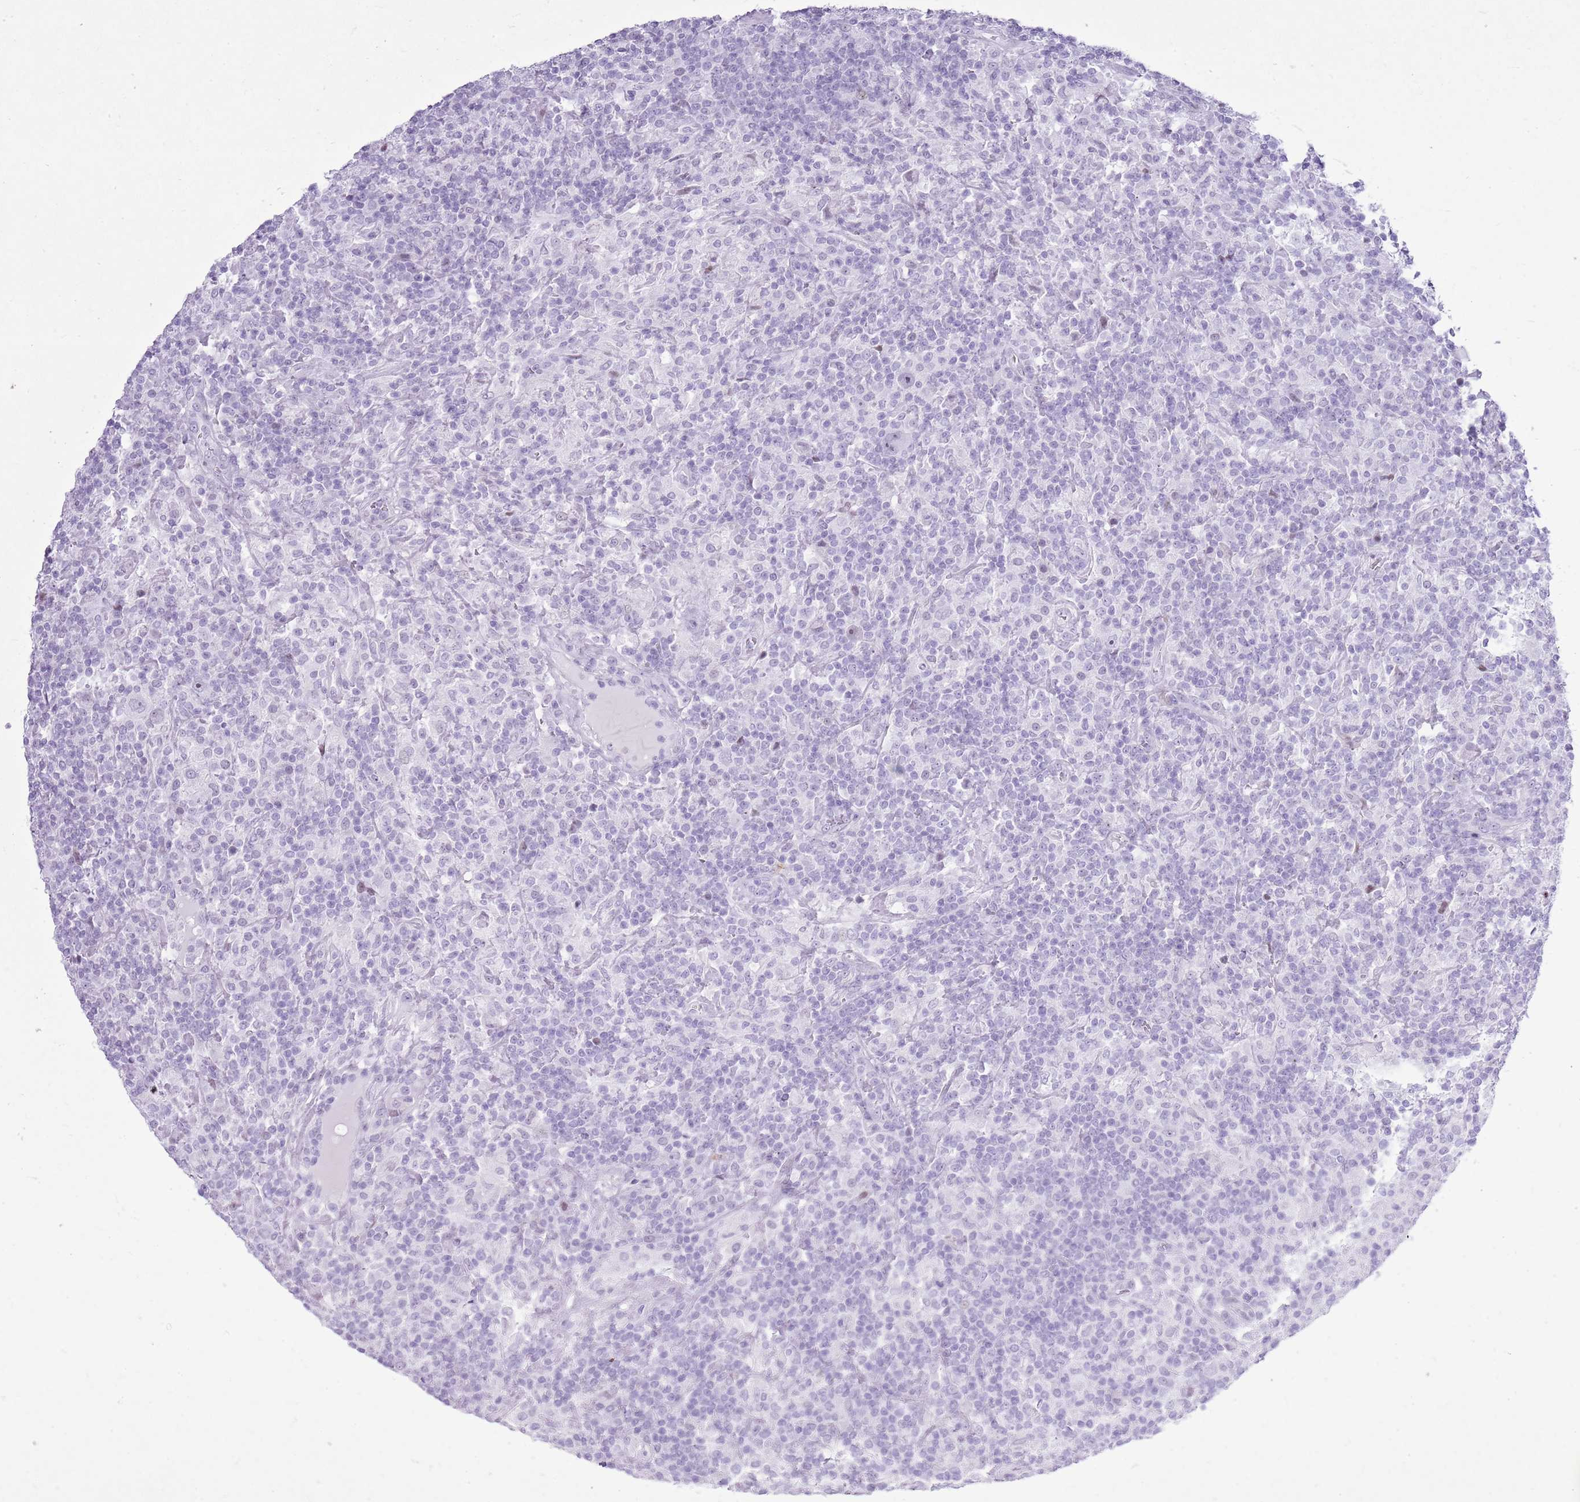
{"staining": {"intensity": "negative", "quantity": "none", "location": "none"}, "tissue": "lymphoma", "cell_type": "Tumor cells", "image_type": "cancer", "snomed": [{"axis": "morphology", "description": "Hodgkin's disease, NOS"}, {"axis": "topography", "description": "Lymph node"}], "caption": "Tumor cells show no significant protein expression in Hodgkin's disease. The staining was performed using DAB to visualize the protein expression in brown, while the nuclei were stained in blue with hematoxylin (Magnification: 20x).", "gene": "ASIP", "patient": {"sex": "male", "age": 70}}